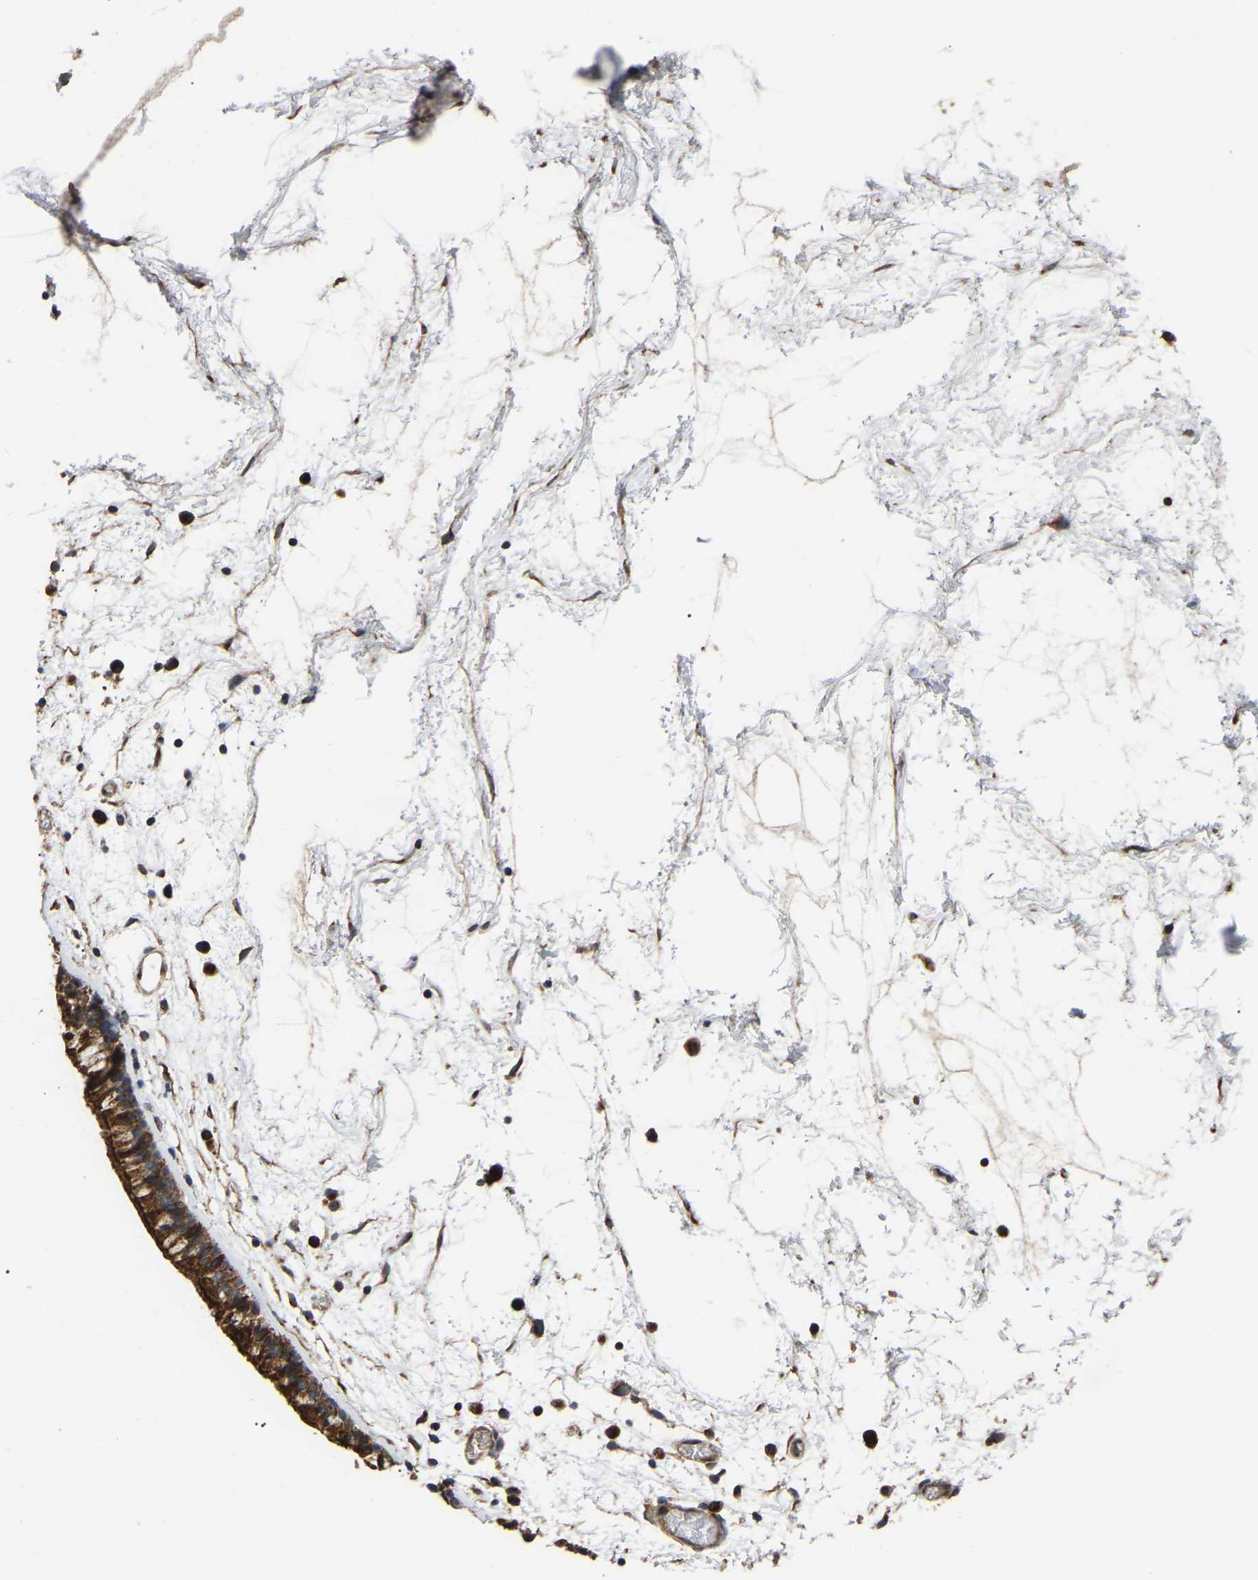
{"staining": {"intensity": "strong", "quantity": ">75%", "location": "cytoplasmic/membranous"}, "tissue": "nasopharynx", "cell_type": "Respiratory epithelial cells", "image_type": "normal", "snomed": [{"axis": "morphology", "description": "Normal tissue, NOS"}, {"axis": "morphology", "description": "Inflammation, NOS"}, {"axis": "topography", "description": "Nasopharynx"}], "caption": "Protein analysis of unremarkable nasopharynx reveals strong cytoplasmic/membranous staining in approximately >75% of respiratory epithelial cells.", "gene": "GCC1", "patient": {"sex": "male", "age": 48}}